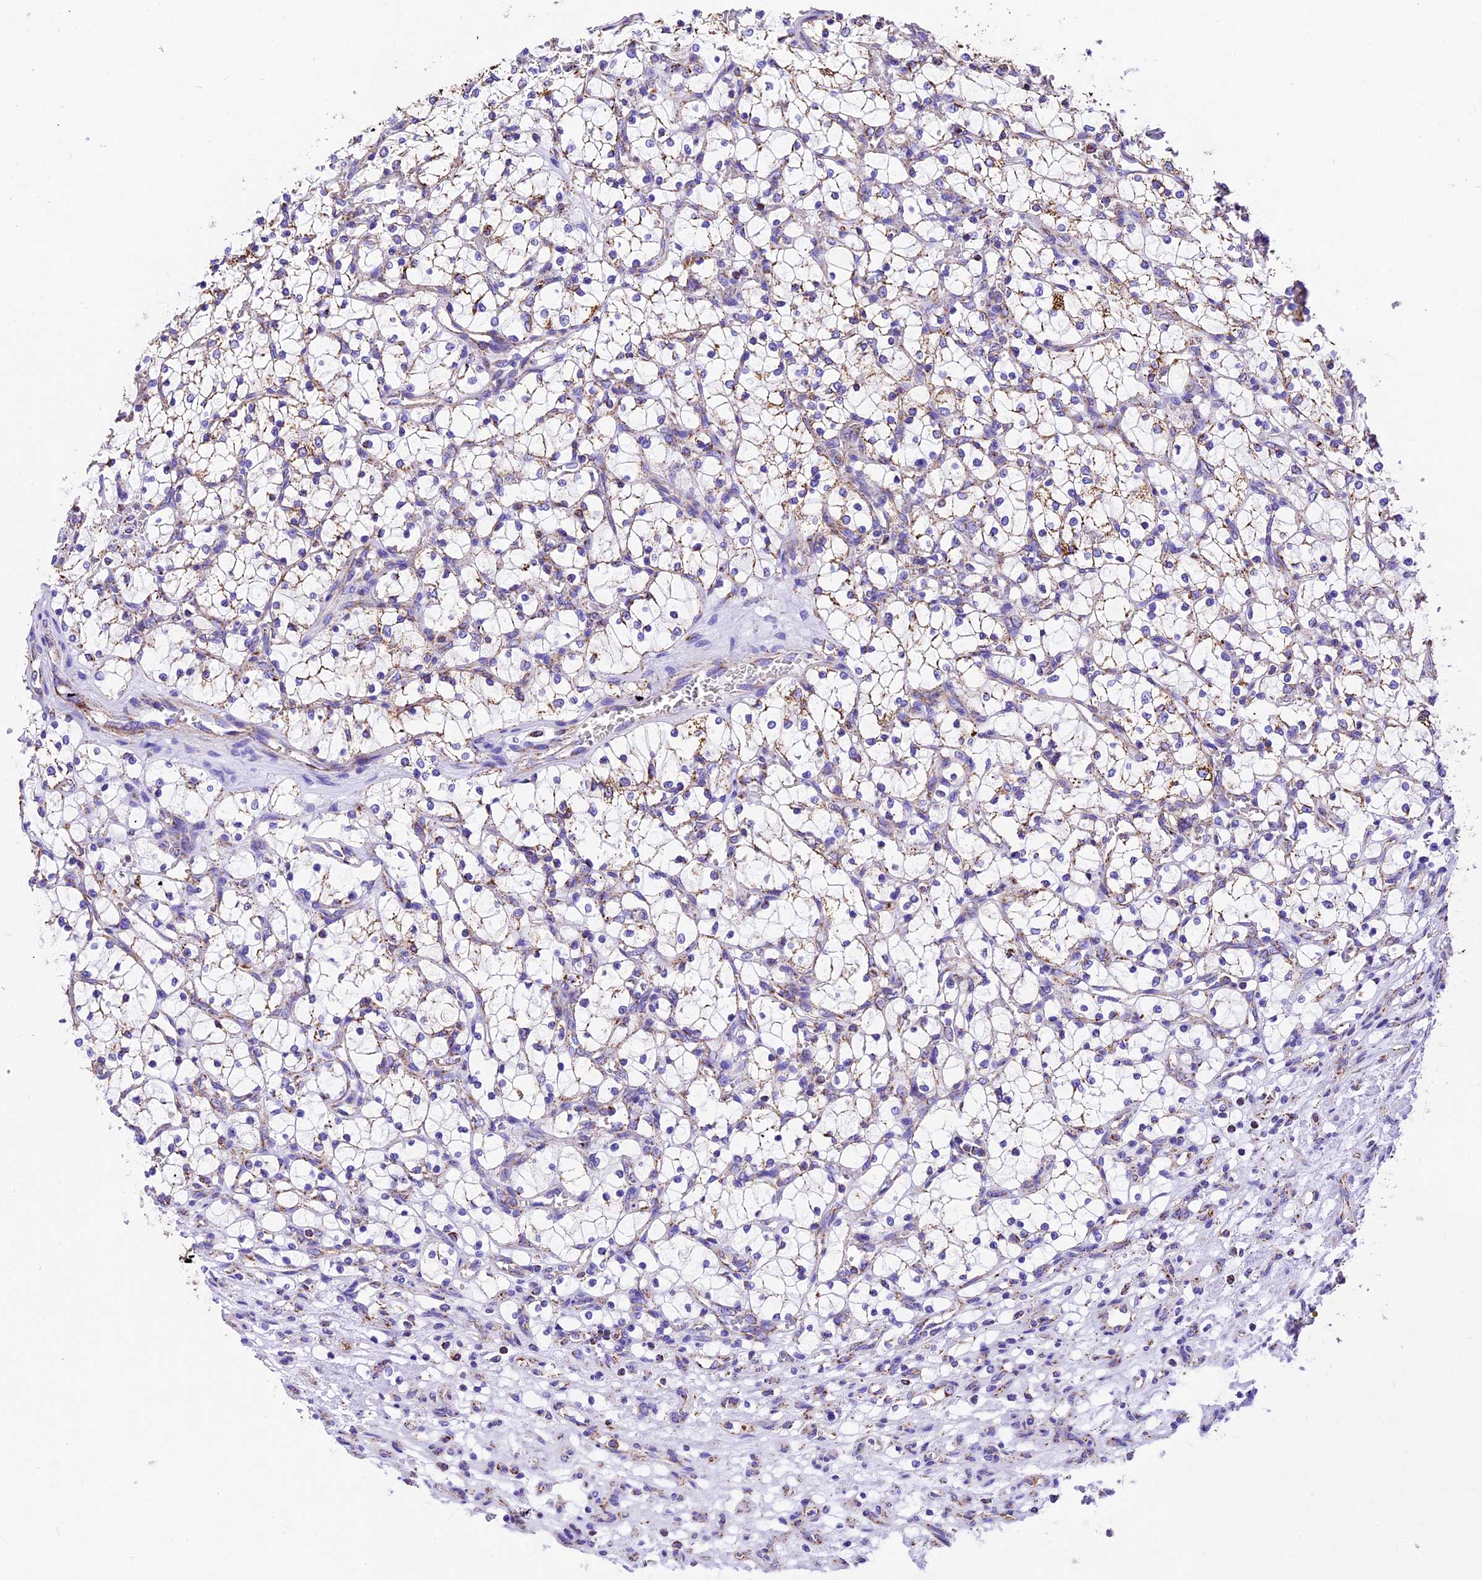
{"staining": {"intensity": "moderate", "quantity": "<25%", "location": "cytoplasmic/membranous"}, "tissue": "renal cancer", "cell_type": "Tumor cells", "image_type": "cancer", "snomed": [{"axis": "morphology", "description": "Adenocarcinoma, NOS"}, {"axis": "topography", "description": "Kidney"}], "caption": "Immunohistochemistry of human adenocarcinoma (renal) reveals low levels of moderate cytoplasmic/membranous positivity in approximately <25% of tumor cells. (IHC, brightfield microscopy, high magnification).", "gene": "DCAF5", "patient": {"sex": "female", "age": 69}}